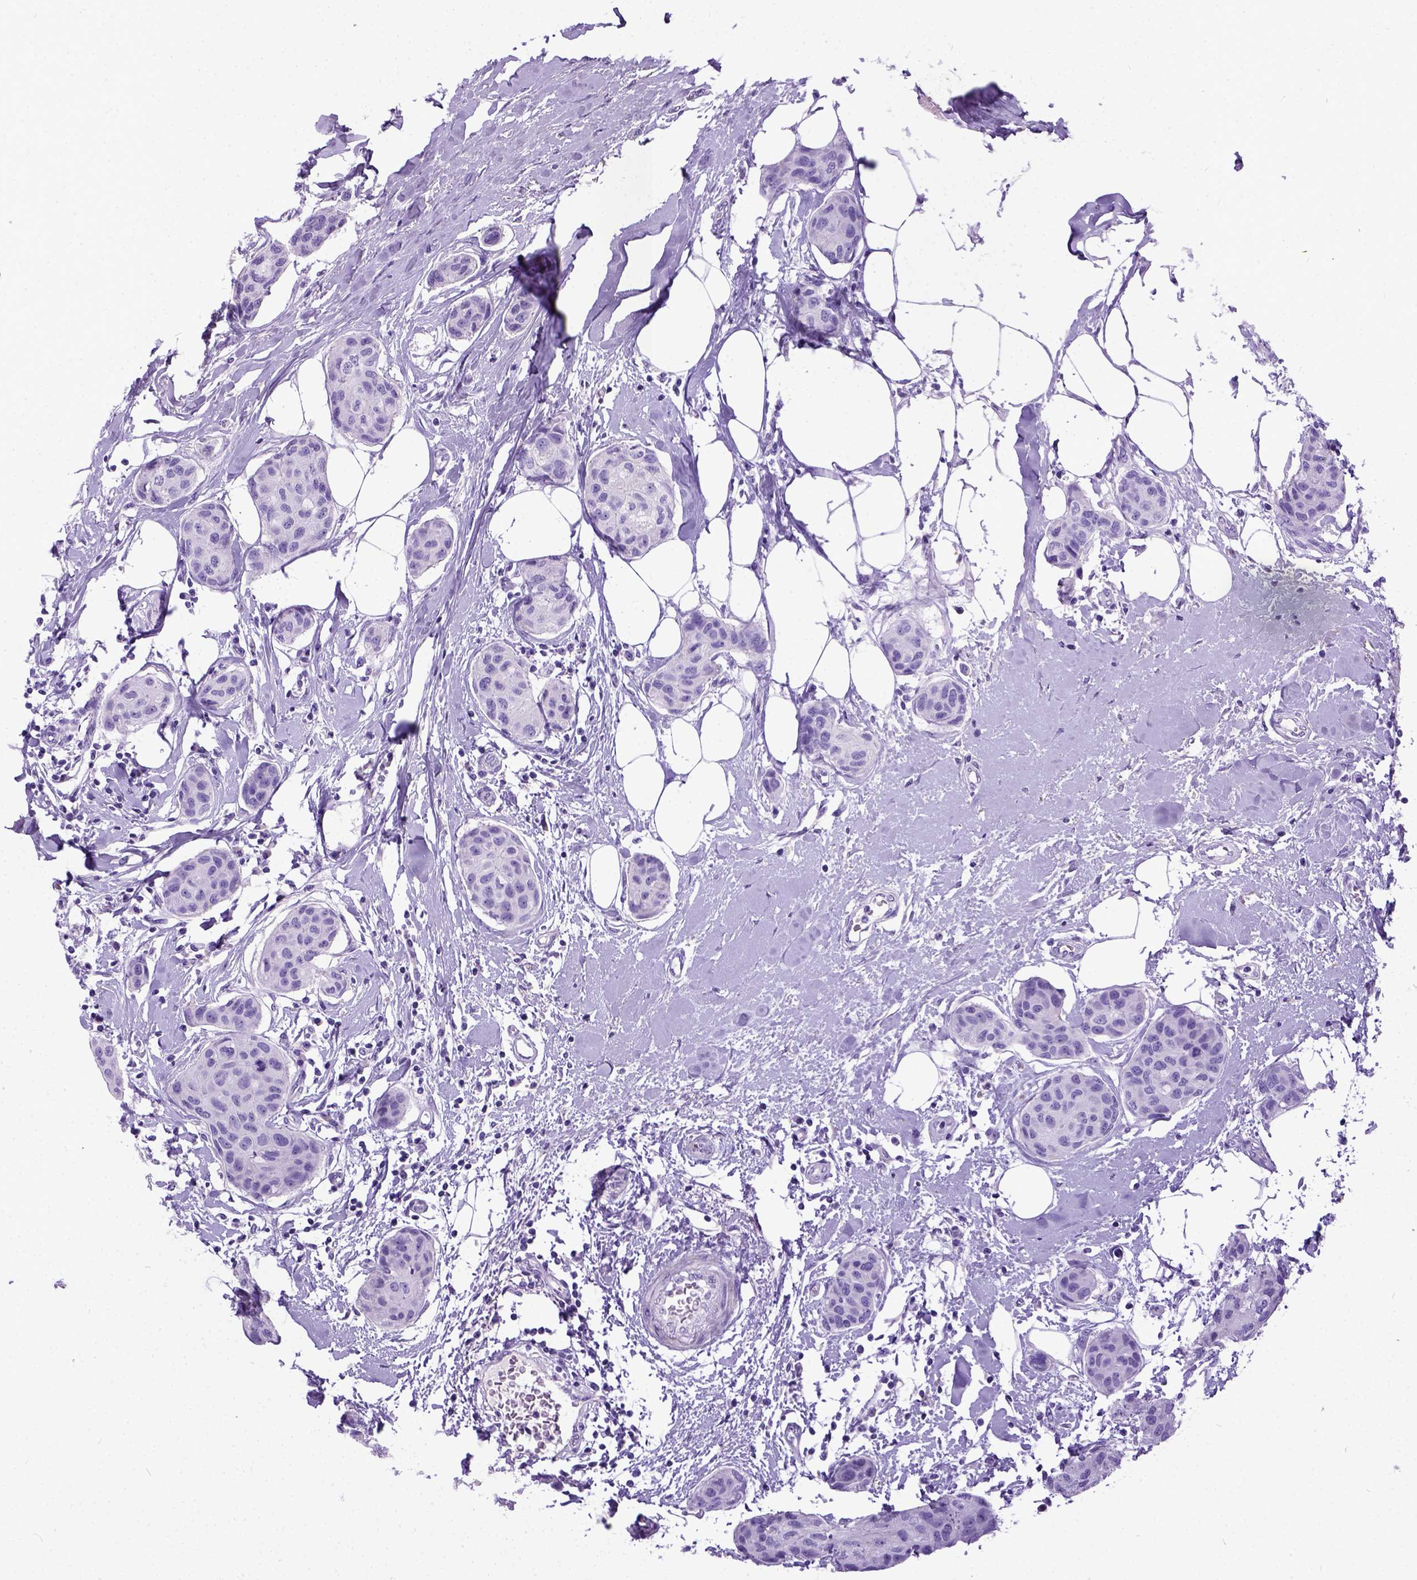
{"staining": {"intensity": "negative", "quantity": "none", "location": "none"}, "tissue": "breast cancer", "cell_type": "Tumor cells", "image_type": "cancer", "snomed": [{"axis": "morphology", "description": "Duct carcinoma"}, {"axis": "topography", "description": "Breast"}], "caption": "Immunohistochemistry image of human infiltrating ductal carcinoma (breast) stained for a protein (brown), which demonstrates no expression in tumor cells.", "gene": "IGF2", "patient": {"sex": "female", "age": 80}}